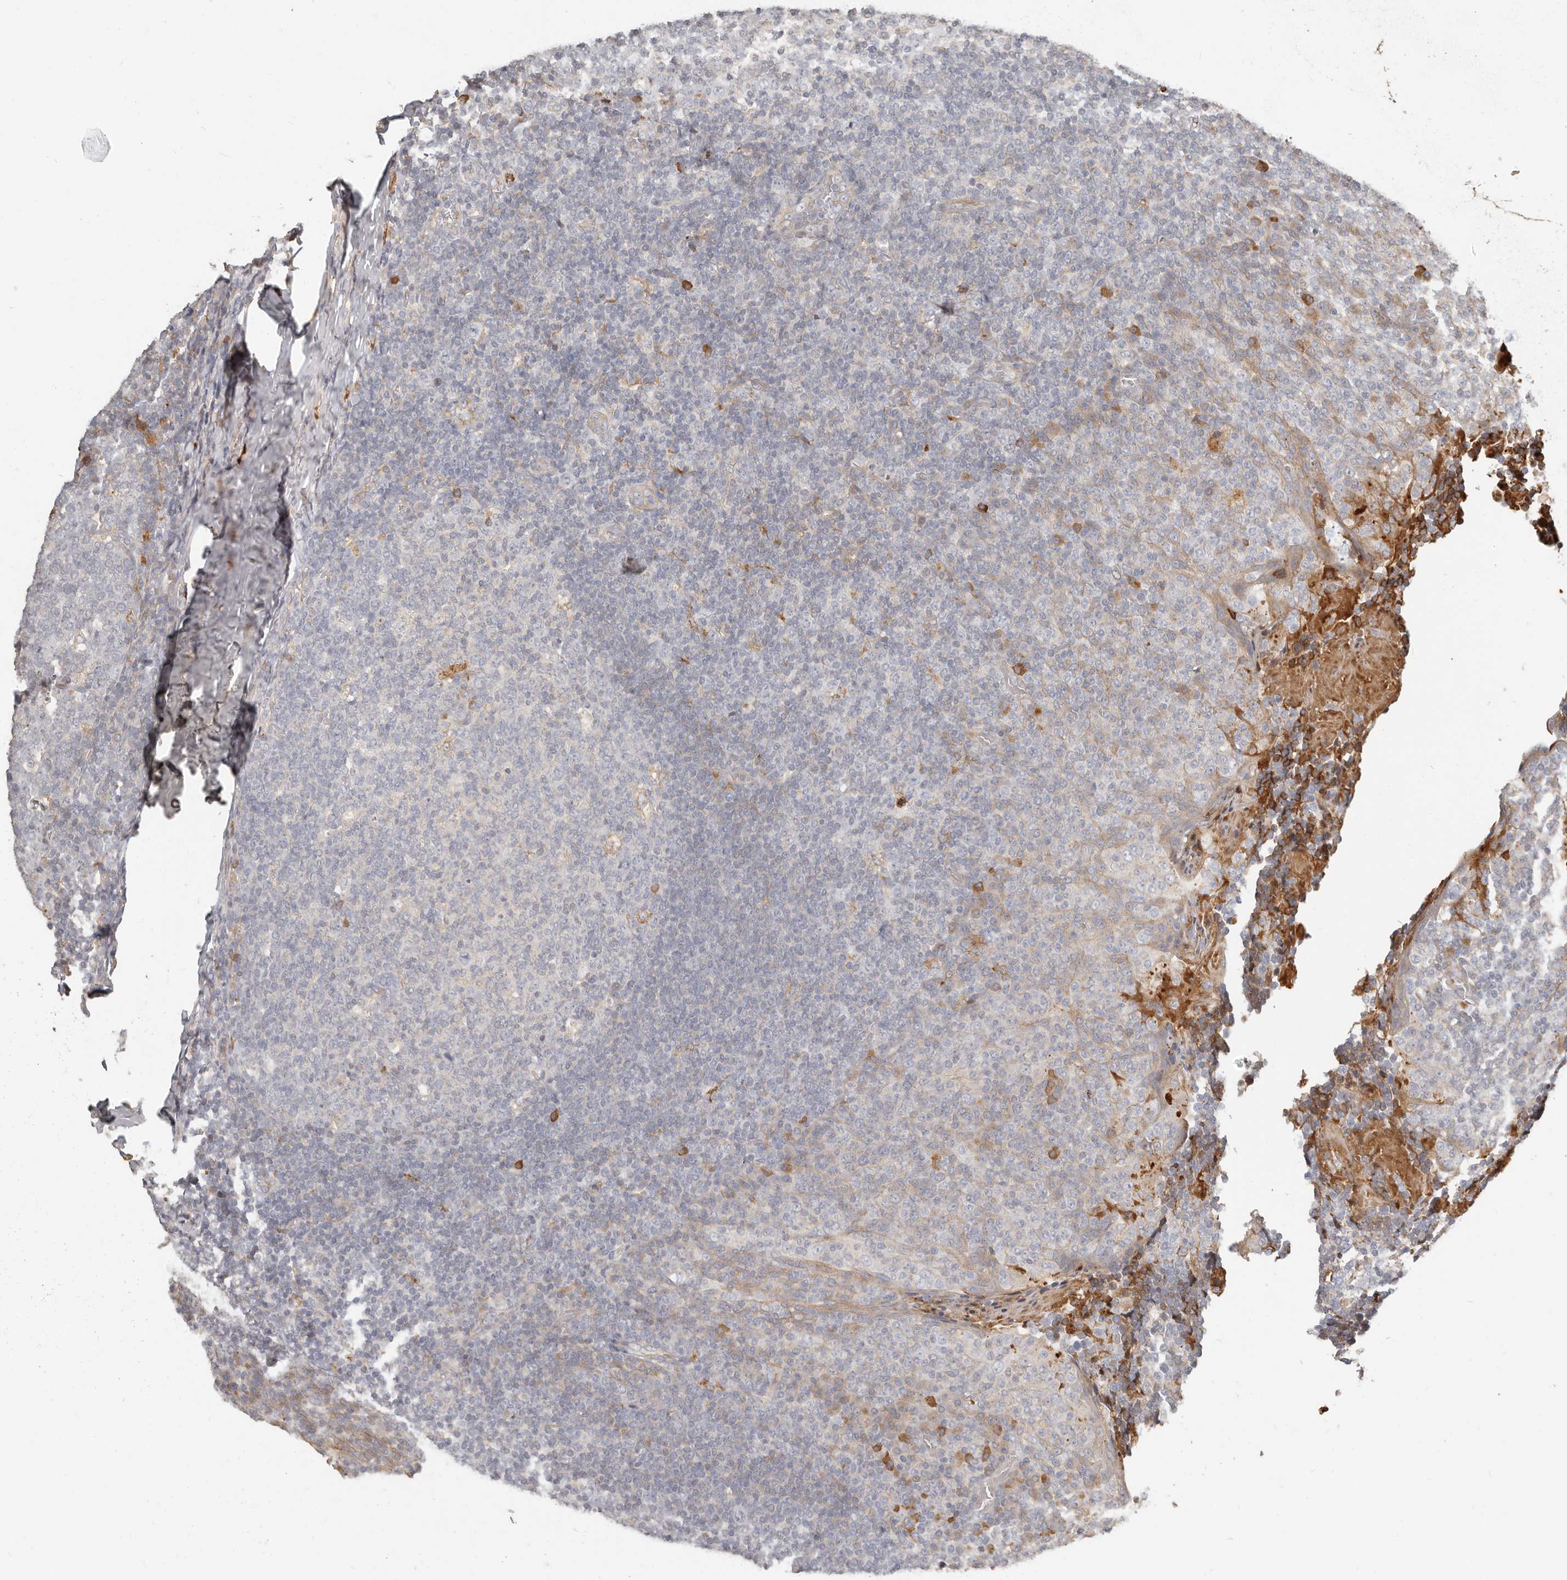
{"staining": {"intensity": "negative", "quantity": "none", "location": "none"}, "tissue": "tonsil", "cell_type": "Germinal center cells", "image_type": "normal", "snomed": [{"axis": "morphology", "description": "Normal tissue, NOS"}, {"axis": "topography", "description": "Tonsil"}], "caption": "Image shows no protein staining in germinal center cells of benign tonsil.", "gene": "MTFR2", "patient": {"sex": "female", "age": 19}}